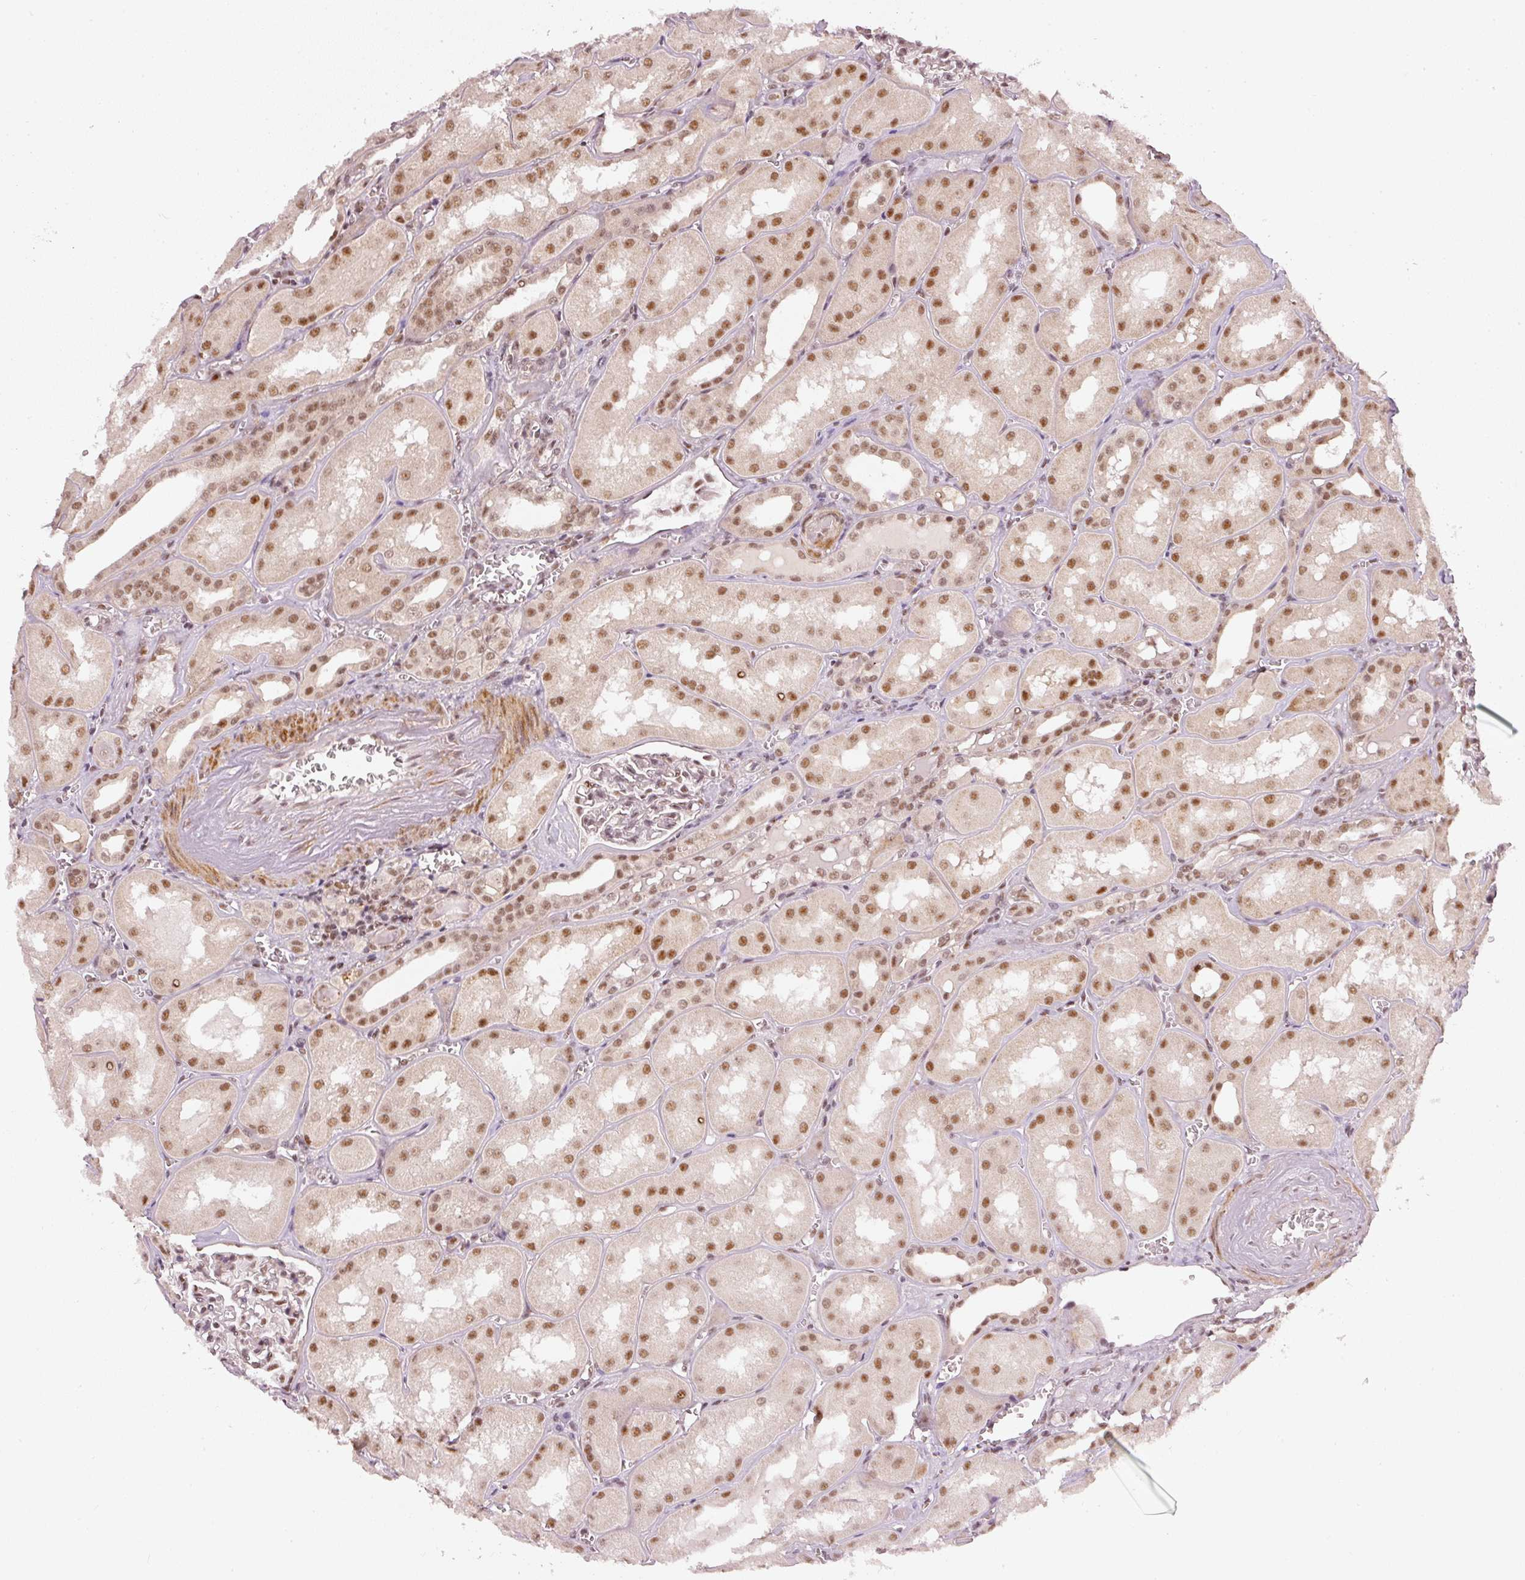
{"staining": {"intensity": "weak", "quantity": "25%-75%", "location": "nuclear"}, "tissue": "kidney", "cell_type": "Cells in glomeruli", "image_type": "normal", "snomed": [{"axis": "morphology", "description": "Normal tissue, NOS"}, {"axis": "topography", "description": "Kidney"}], "caption": "High-power microscopy captured an IHC photomicrograph of unremarkable kidney, revealing weak nuclear staining in about 25%-75% of cells in glomeruli.", "gene": "THOC6", "patient": {"sex": "male", "age": 61}}